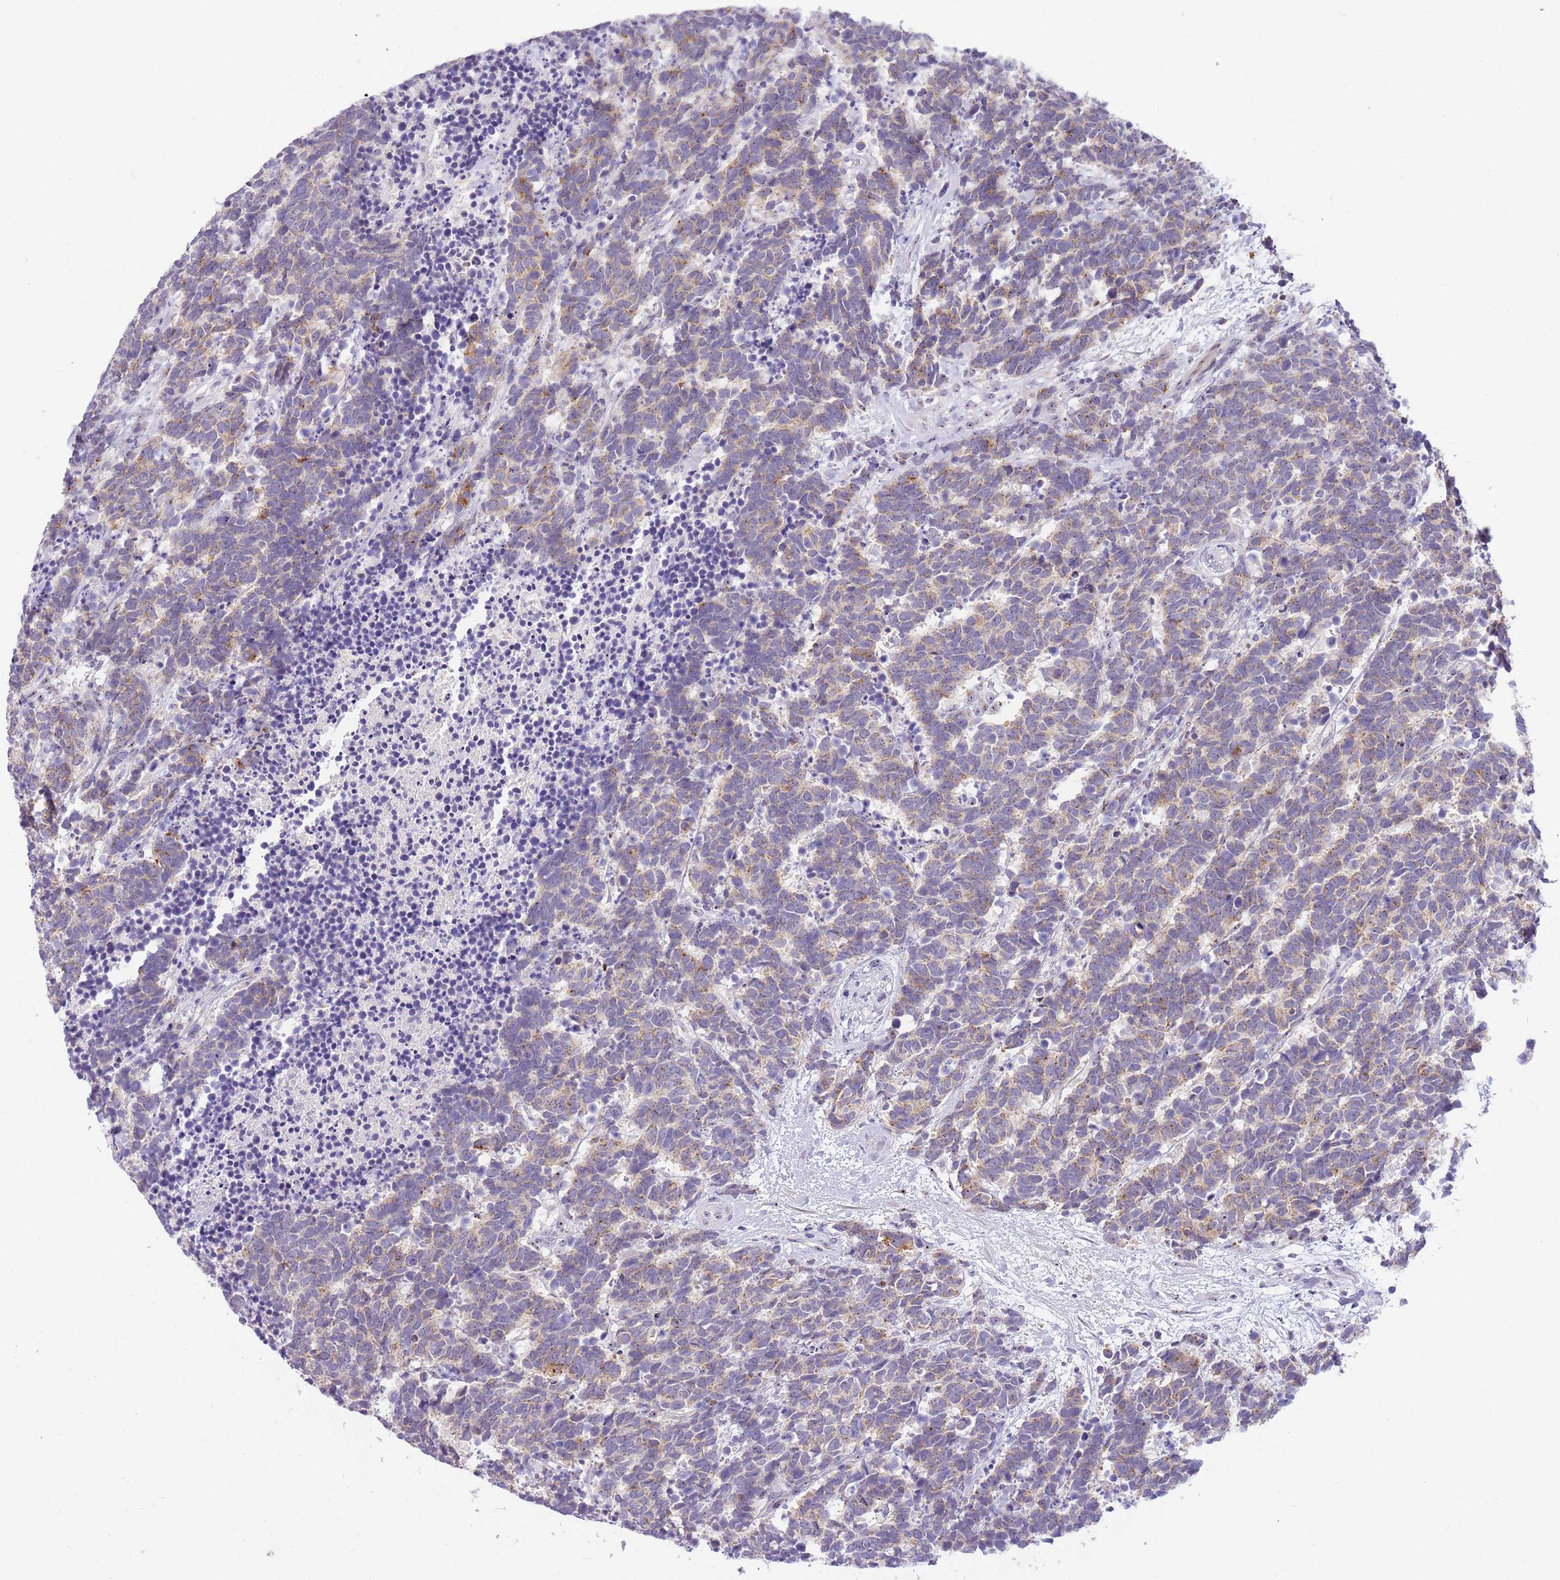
{"staining": {"intensity": "weak", "quantity": "25%-75%", "location": "cytoplasmic/membranous"}, "tissue": "carcinoid", "cell_type": "Tumor cells", "image_type": "cancer", "snomed": [{"axis": "morphology", "description": "Carcinoma, NOS"}, {"axis": "morphology", "description": "Carcinoid, malignant, NOS"}, {"axis": "topography", "description": "Prostate"}], "caption": "An image of human carcinoid stained for a protein displays weak cytoplasmic/membranous brown staining in tumor cells.", "gene": "DNAJA3", "patient": {"sex": "male", "age": 57}}